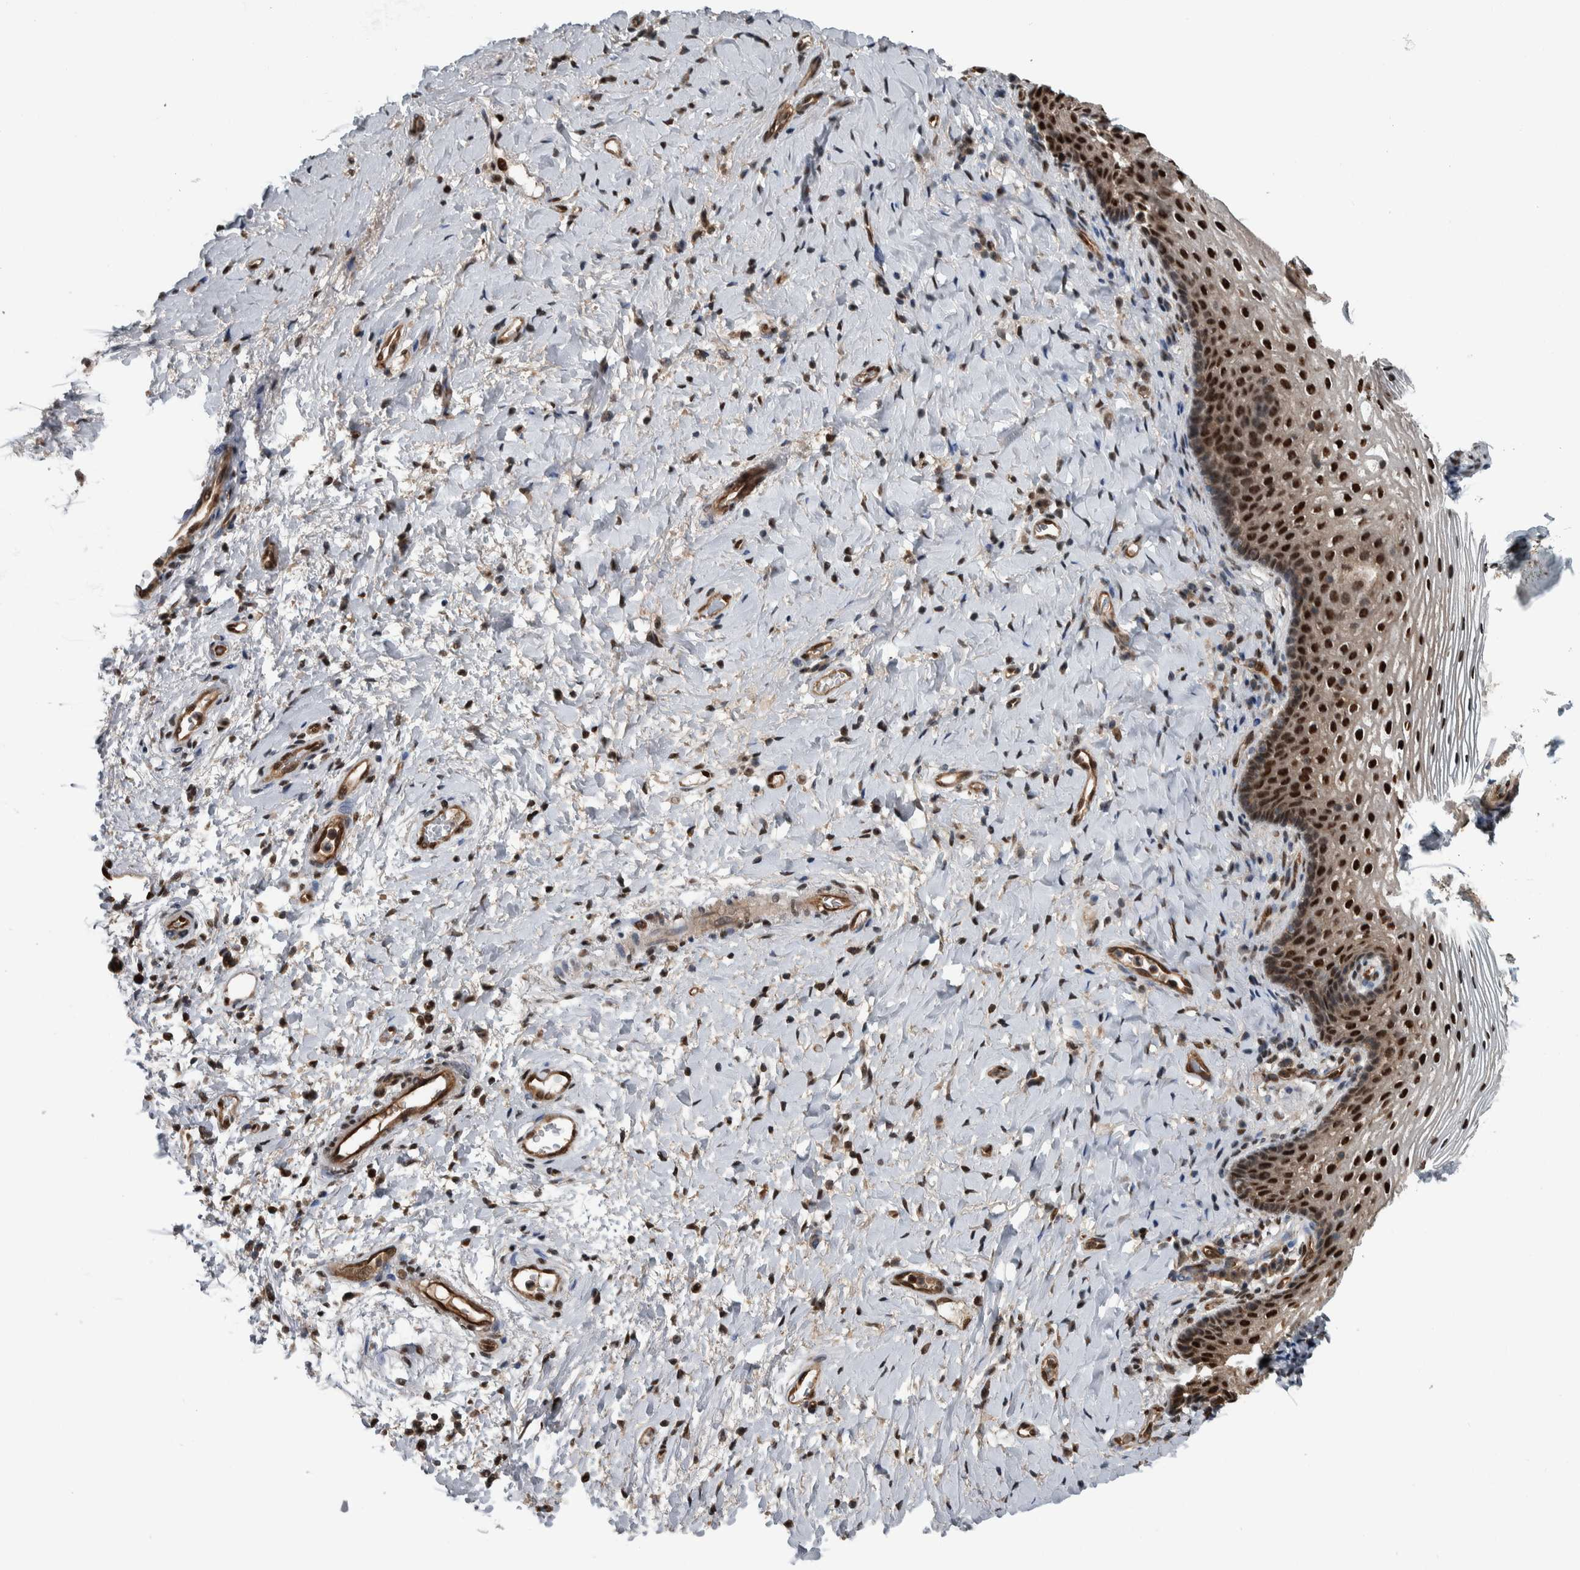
{"staining": {"intensity": "strong", "quantity": ">75%", "location": "nuclear"}, "tissue": "vagina", "cell_type": "Squamous epithelial cells", "image_type": "normal", "snomed": [{"axis": "morphology", "description": "Normal tissue, NOS"}, {"axis": "topography", "description": "Vagina"}], "caption": "IHC staining of normal vagina, which exhibits high levels of strong nuclear expression in about >75% of squamous epithelial cells indicating strong nuclear protein staining. The staining was performed using DAB (brown) for protein detection and nuclei were counterstained in hematoxylin (blue).", "gene": "FAM135B", "patient": {"sex": "female", "age": 60}}